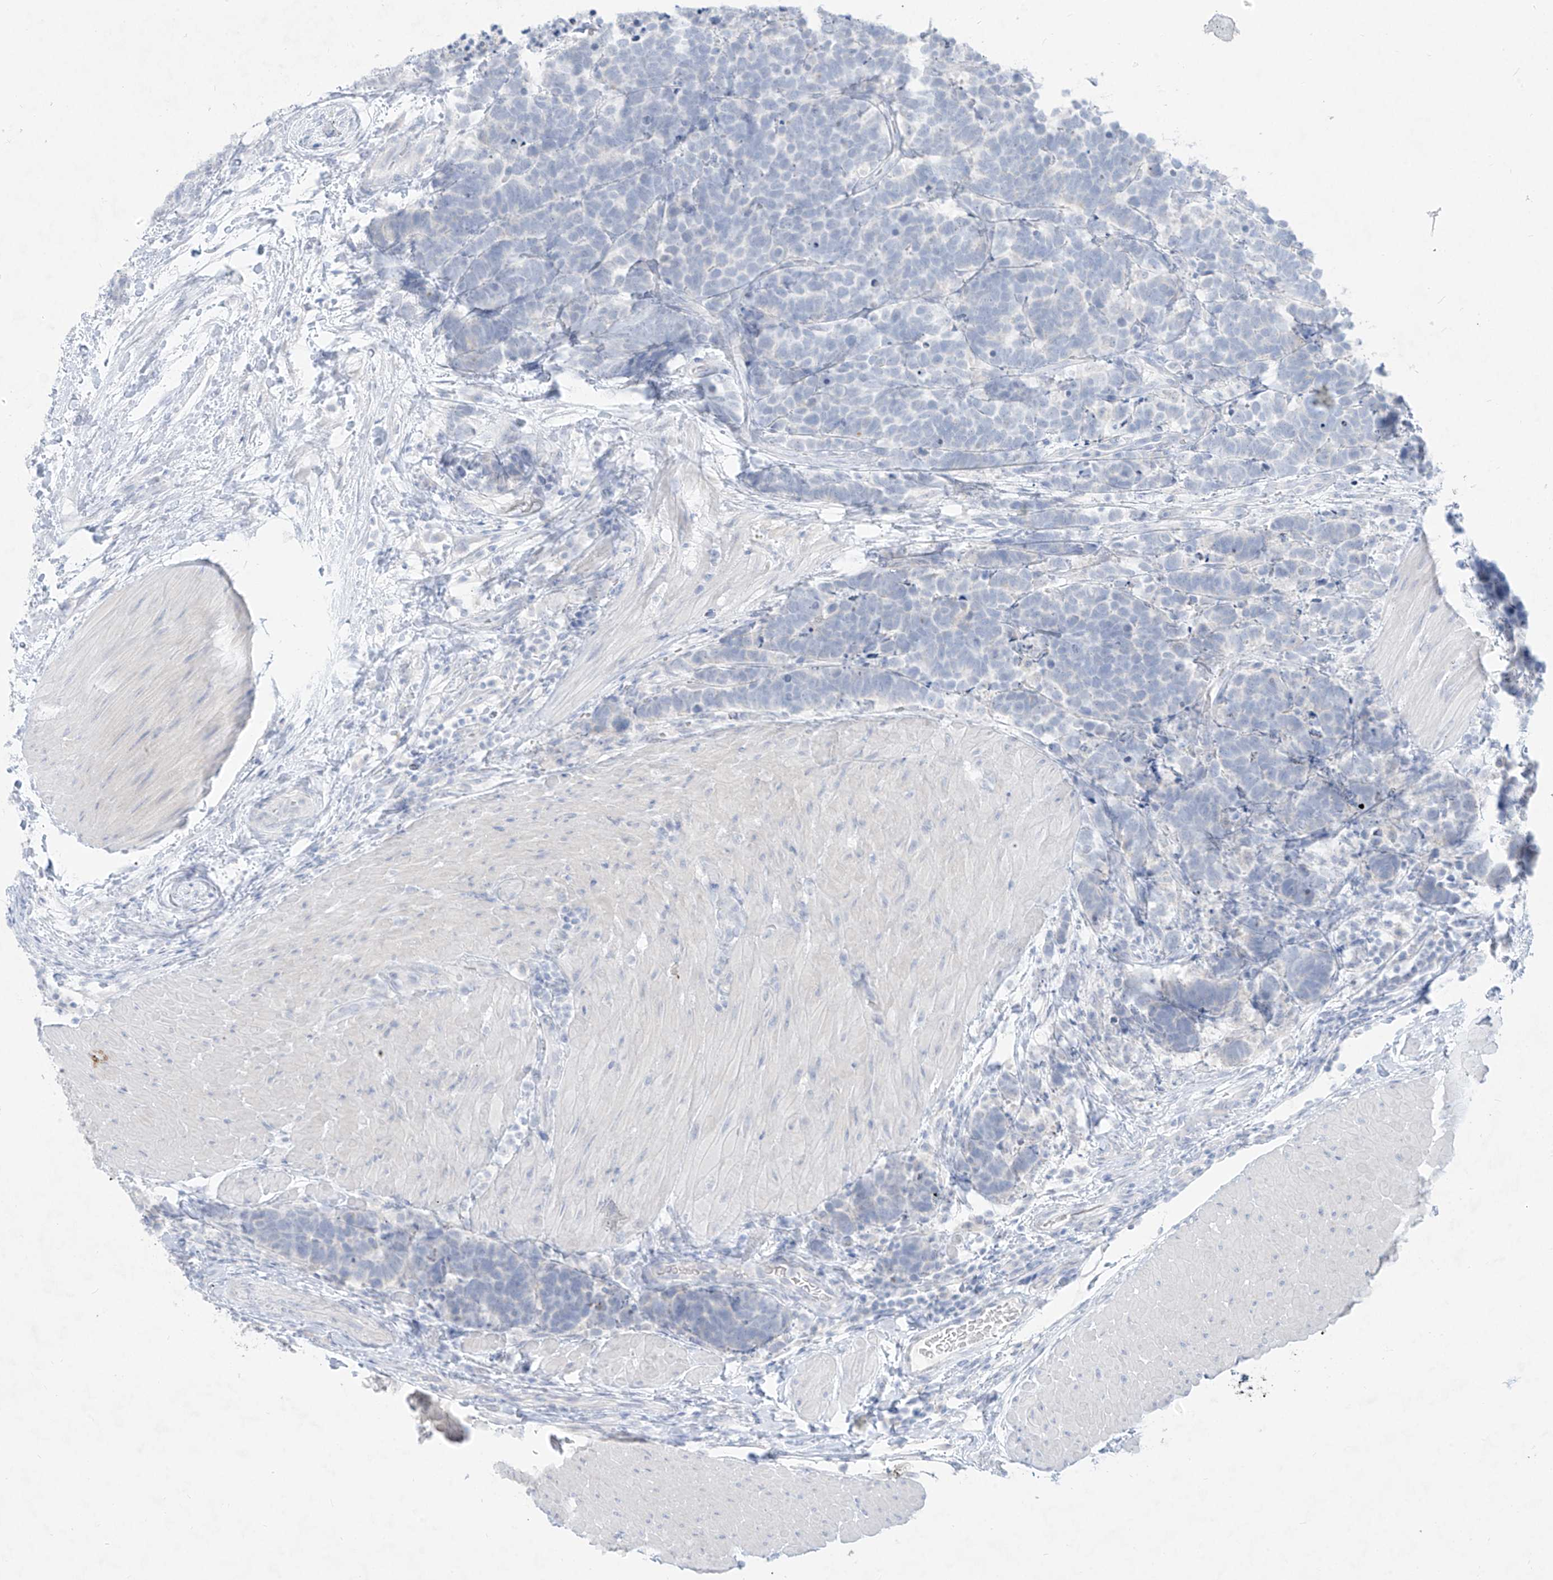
{"staining": {"intensity": "negative", "quantity": "none", "location": "none"}, "tissue": "carcinoid", "cell_type": "Tumor cells", "image_type": "cancer", "snomed": [{"axis": "morphology", "description": "Carcinoma, NOS"}, {"axis": "morphology", "description": "Carcinoid, malignant, NOS"}, {"axis": "topography", "description": "Urinary bladder"}], "caption": "IHC histopathology image of neoplastic tissue: carcinoid stained with DAB (3,3'-diaminobenzidine) displays no significant protein expression in tumor cells.", "gene": "TGM4", "patient": {"sex": "male", "age": 57}}